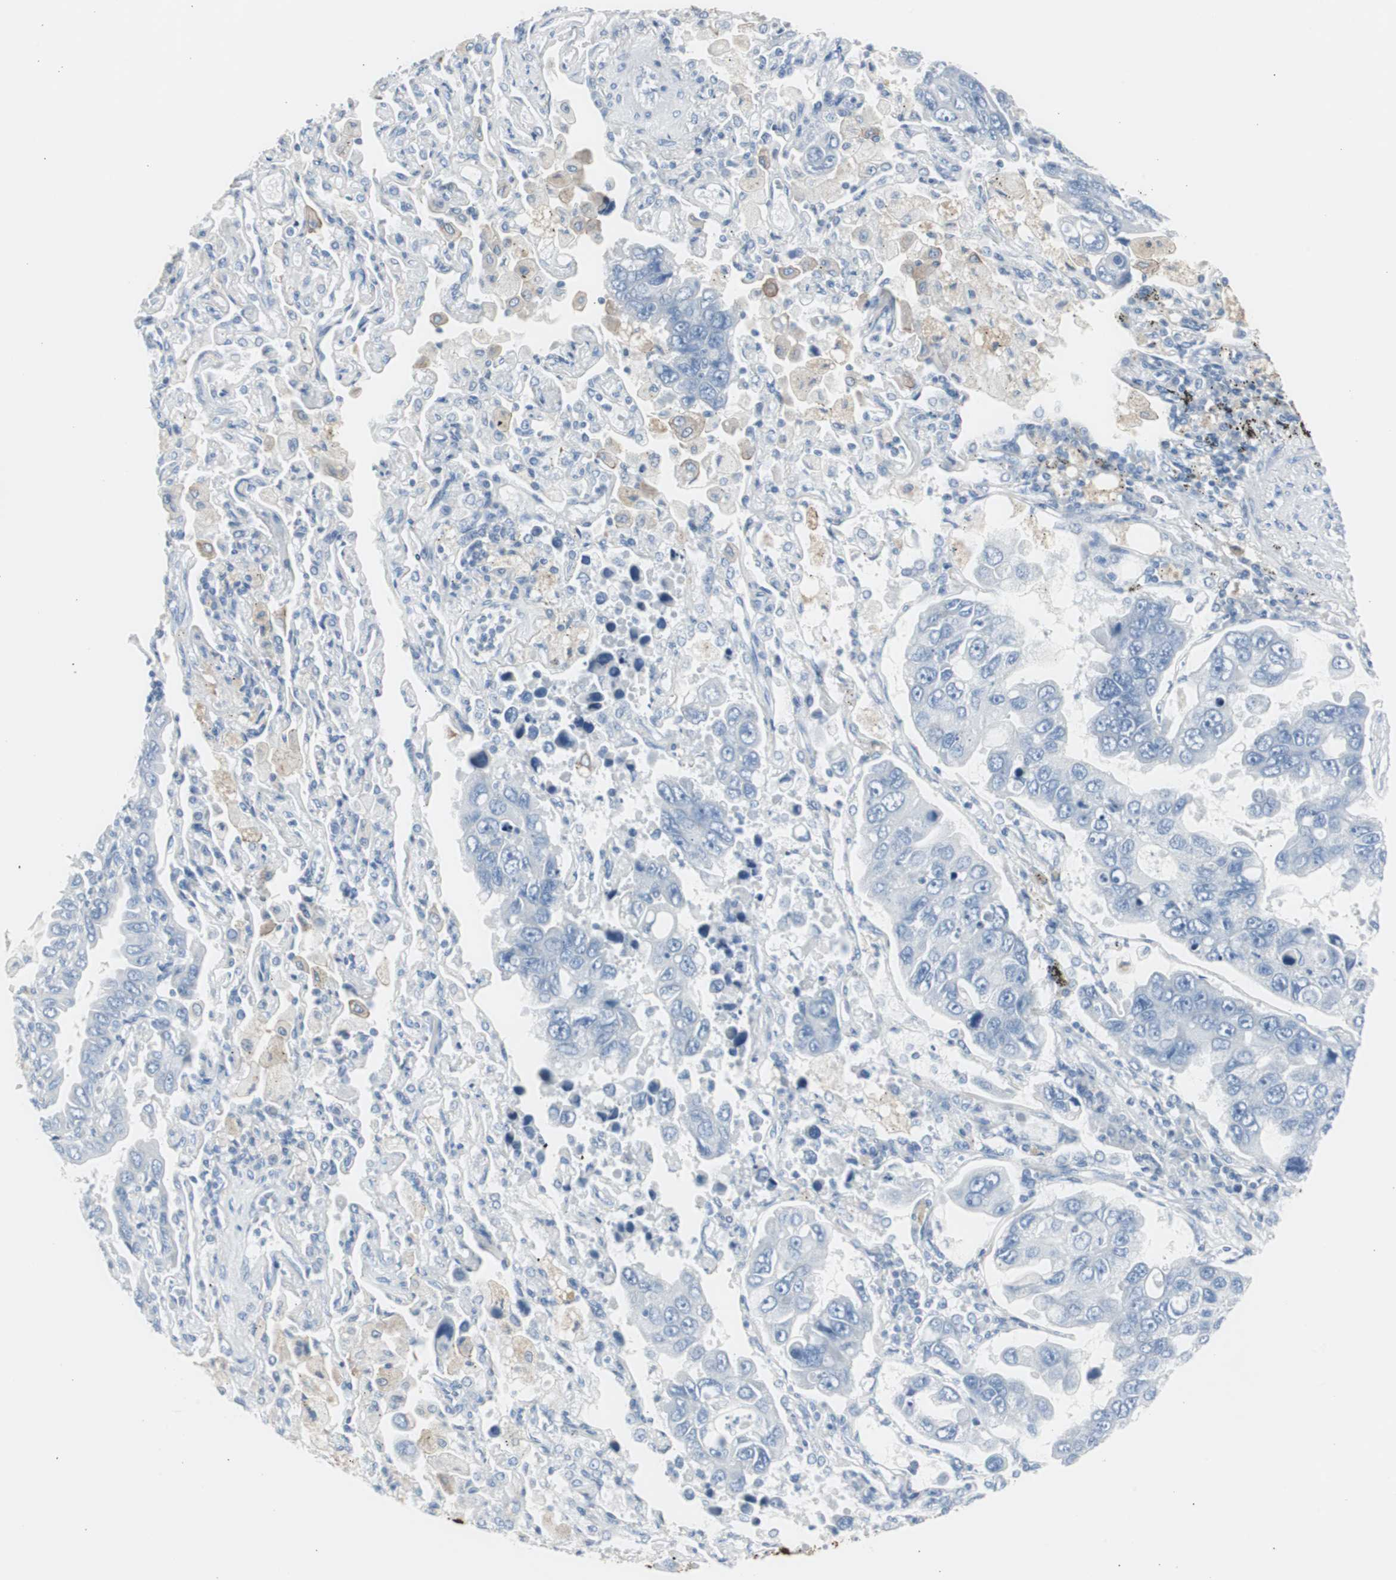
{"staining": {"intensity": "negative", "quantity": "none", "location": "none"}, "tissue": "lung cancer", "cell_type": "Tumor cells", "image_type": "cancer", "snomed": [{"axis": "morphology", "description": "Adenocarcinoma, NOS"}, {"axis": "topography", "description": "Lung"}], "caption": "DAB (3,3'-diaminobenzidine) immunohistochemical staining of human lung adenocarcinoma displays no significant staining in tumor cells.", "gene": "S100A7", "patient": {"sex": "male", "age": 64}}